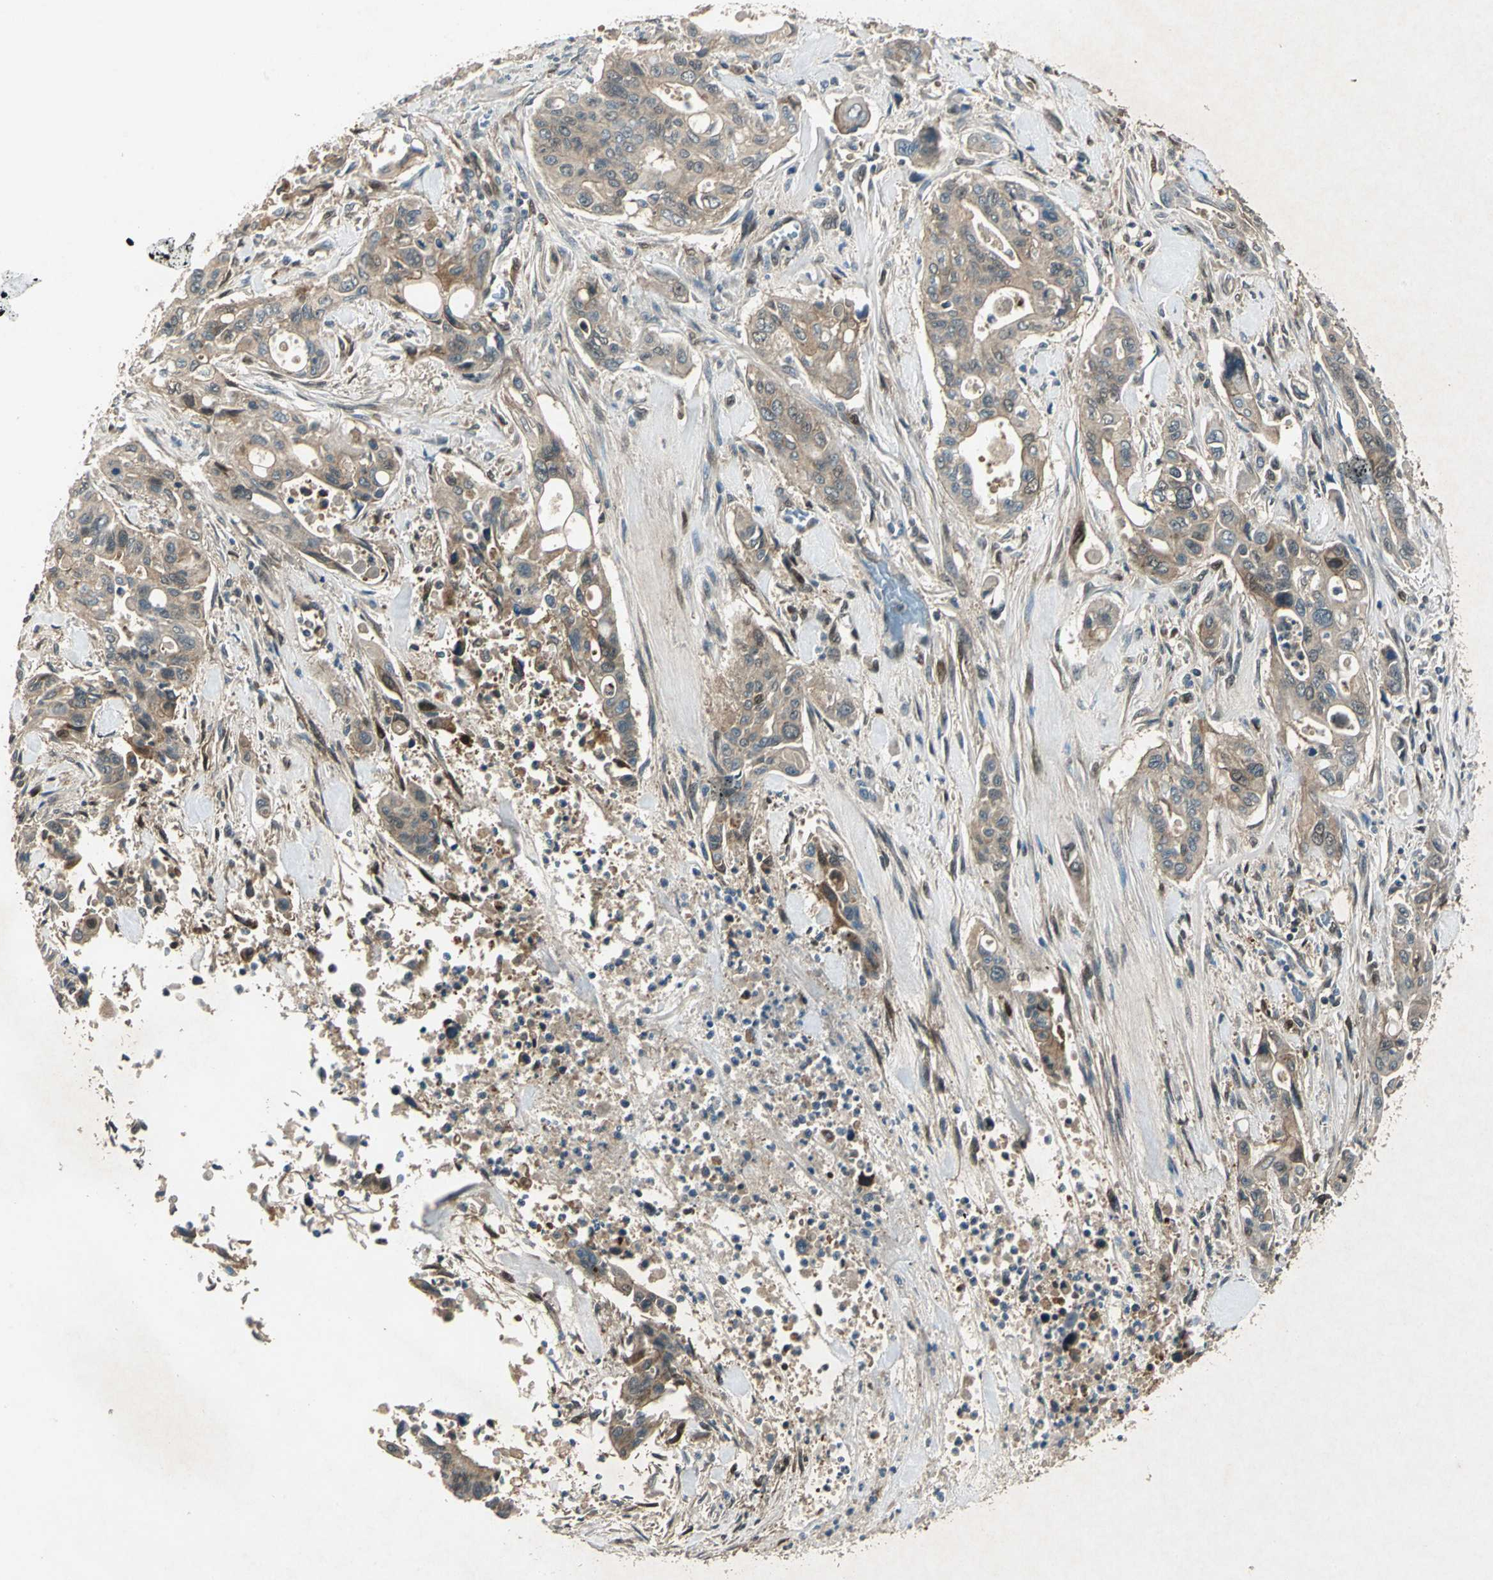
{"staining": {"intensity": "moderate", "quantity": ">75%", "location": "cytoplasmic/membranous"}, "tissue": "pancreatic cancer", "cell_type": "Tumor cells", "image_type": "cancer", "snomed": [{"axis": "morphology", "description": "Adenocarcinoma, NOS"}, {"axis": "topography", "description": "Pancreas"}], "caption": "A histopathology image showing moderate cytoplasmic/membranous positivity in about >75% of tumor cells in pancreatic cancer (adenocarcinoma), as visualized by brown immunohistochemical staining.", "gene": "RRM2B", "patient": {"sex": "male", "age": 77}}